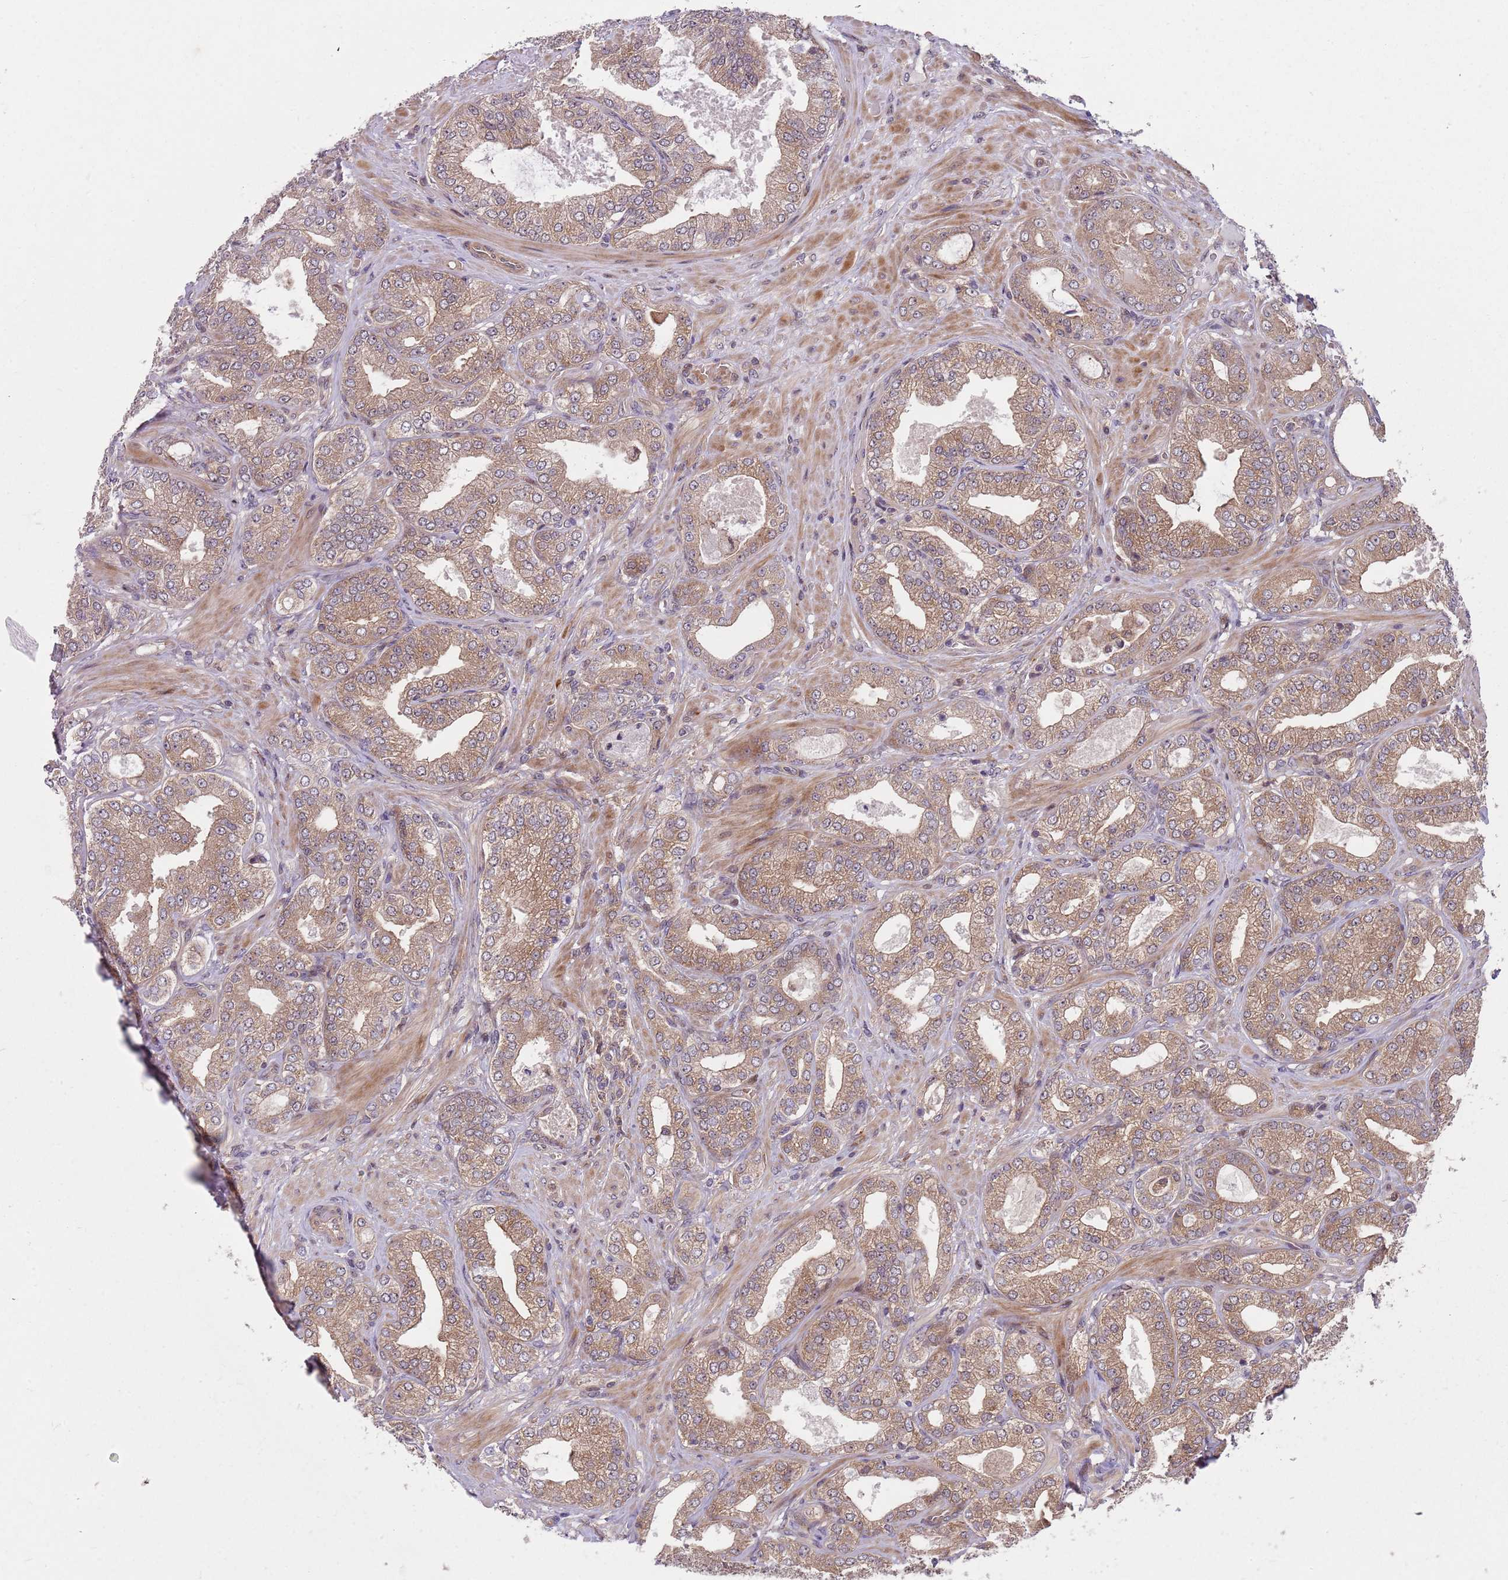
{"staining": {"intensity": "moderate", "quantity": ">75%", "location": "cytoplasmic/membranous"}, "tissue": "prostate cancer", "cell_type": "Tumor cells", "image_type": "cancer", "snomed": [{"axis": "morphology", "description": "Adenocarcinoma, Low grade"}, {"axis": "topography", "description": "Prostate"}], "caption": "The immunohistochemical stain shows moderate cytoplasmic/membranous positivity in tumor cells of prostate adenocarcinoma (low-grade) tissue.", "gene": "GGA1", "patient": {"sex": "male", "age": 63}}